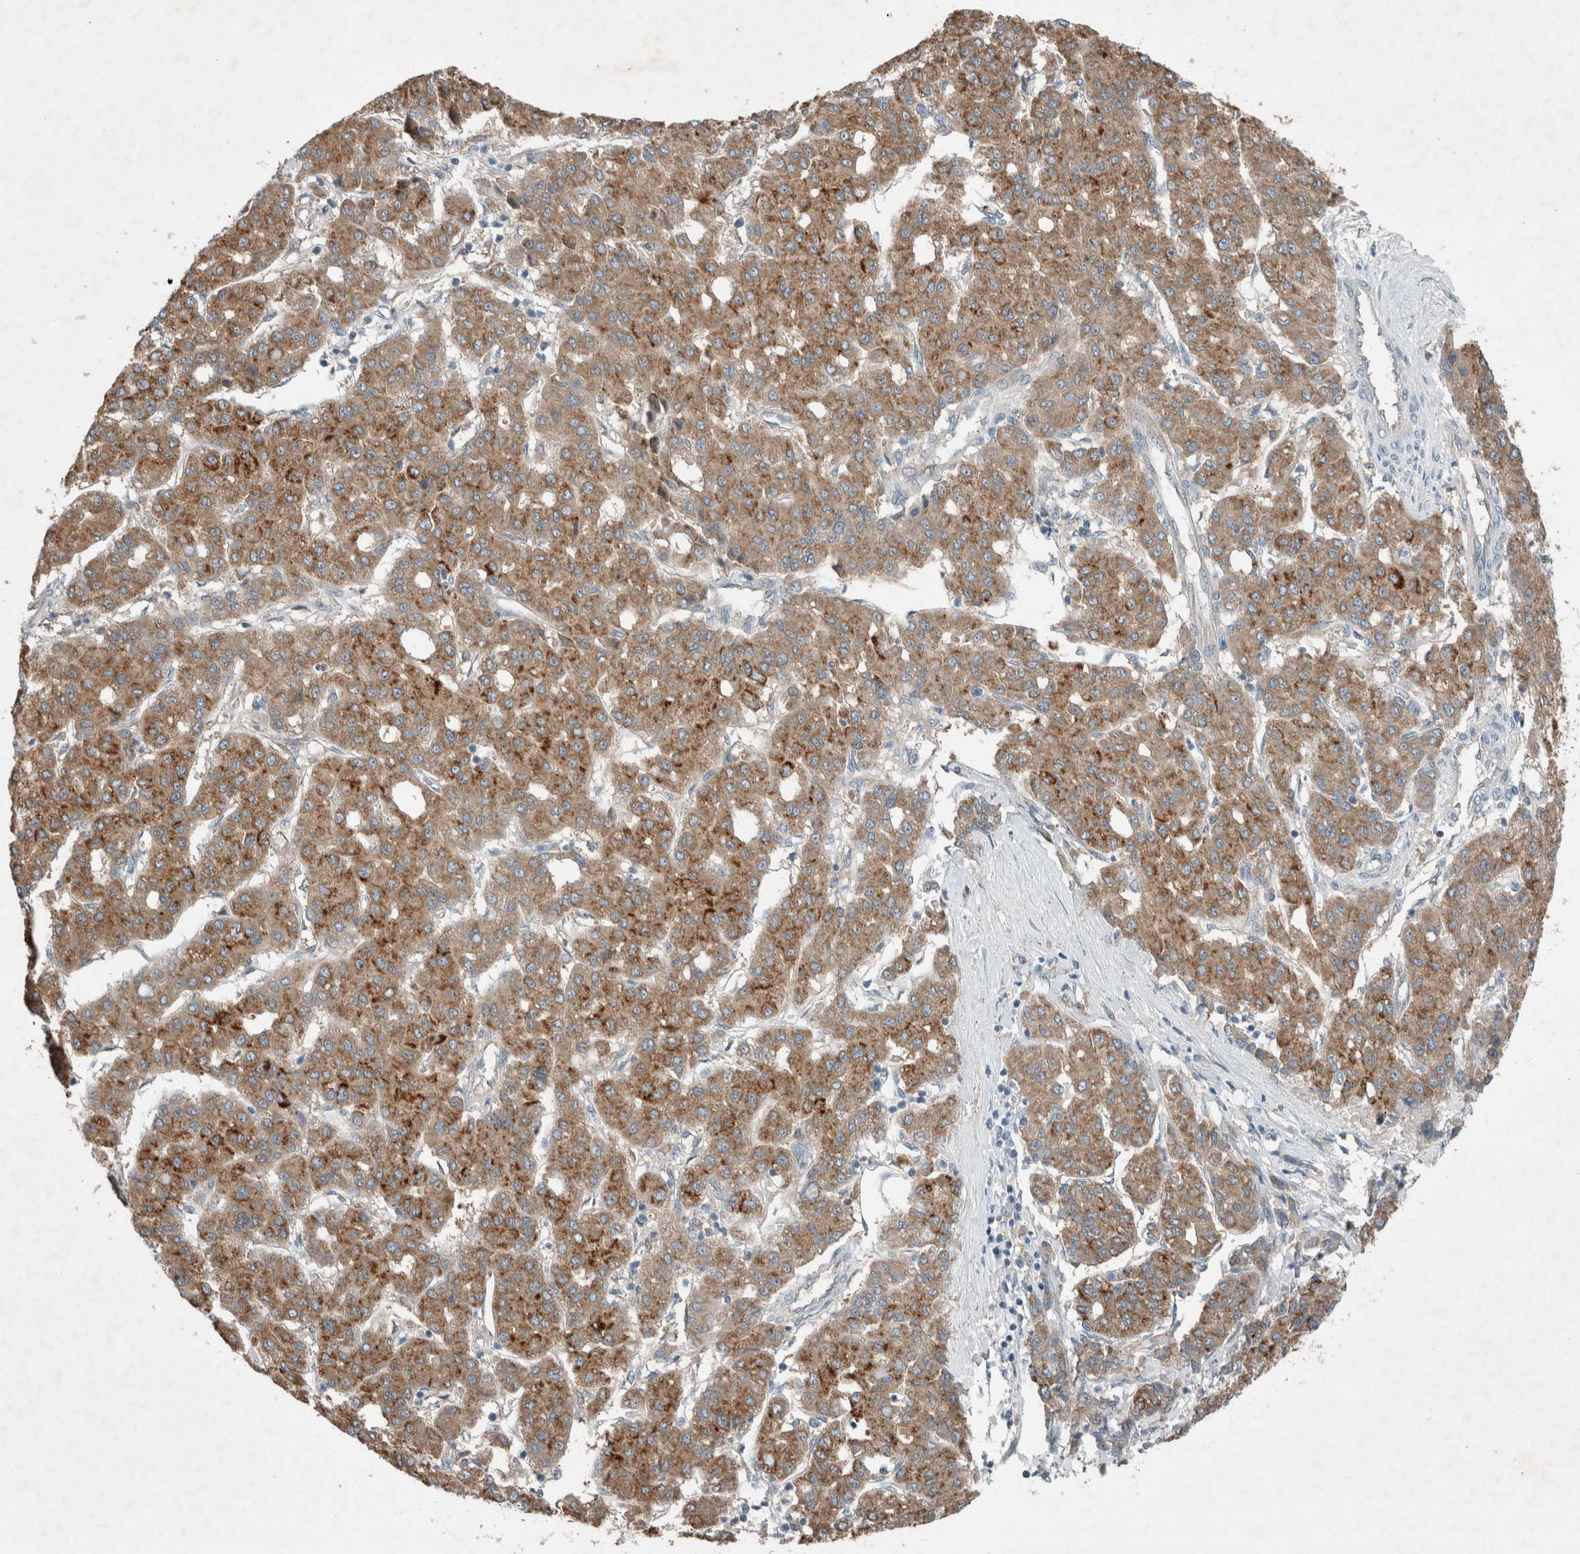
{"staining": {"intensity": "moderate", "quantity": ">75%", "location": "cytoplasmic/membranous"}, "tissue": "liver cancer", "cell_type": "Tumor cells", "image_type": "cancer", "snomed": [{"axis": "morphology", "description": "Carcinoma, Hepatocellular, NOS"}, {"axis": "topography", "description": "Liver"}], "caption": "The immunohistochemical stain labels moderate cytoplasmic/membranous expression in tumor cells of liver cancer (hepatocellular carcinoma) tissue.", "gene": "RALGDS", "patient": {"sex": "male", "age": 65}}